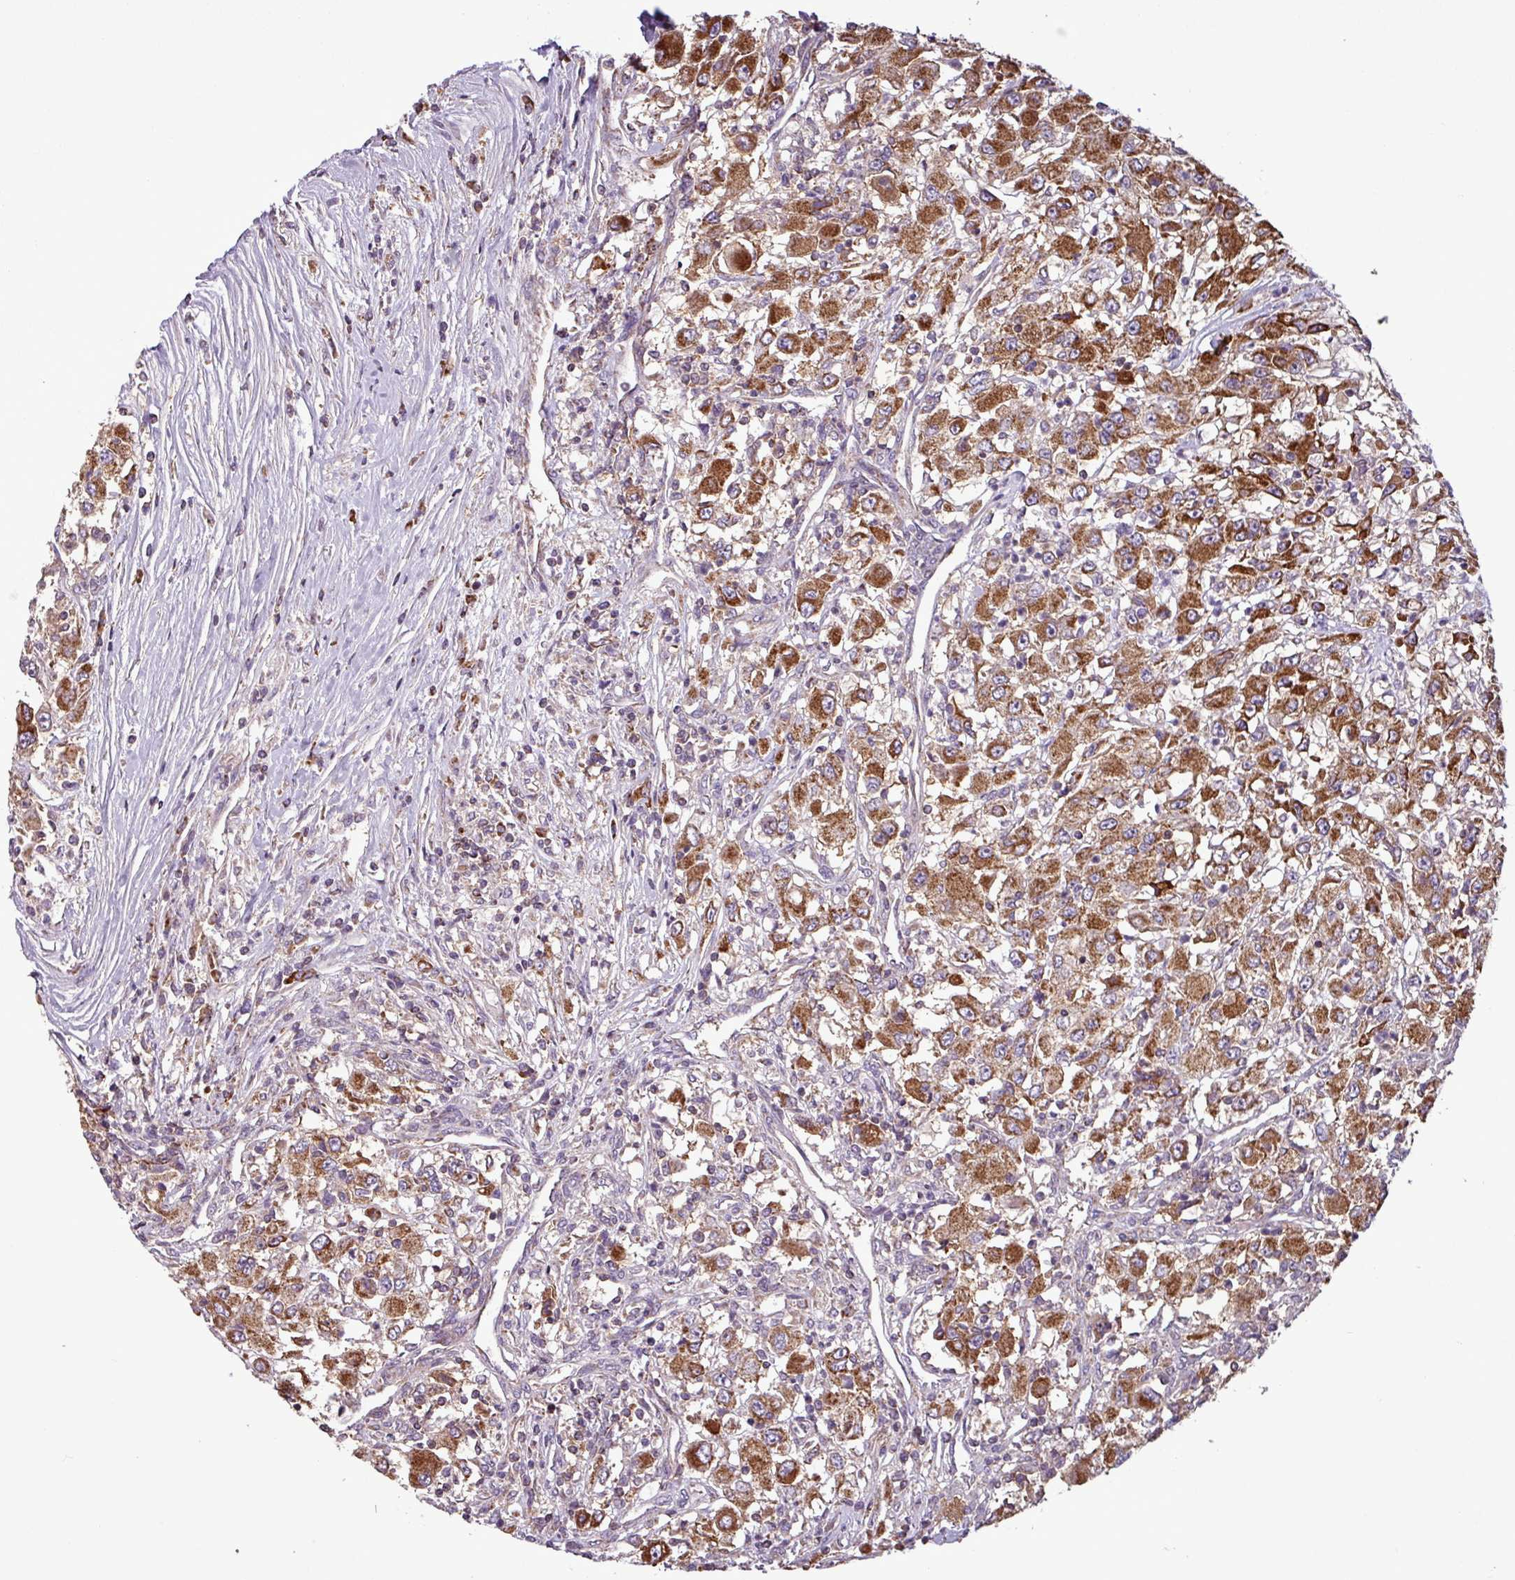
{"staining": {"intensity": "strong", "quantity": ">75%", "location": "cytoplasmic/membranous"}, "tissue": "renal cancer", "cell_type": "Tumor cells", "image_type": "cancer", "snomed": [{"axis": "morphology", "description": "Adenocarcinoma, NOS"}, {"axis": "topography", "description": "Kidney"}], "caption": "IHC photomicrograph of renal adenocarcinoma stained for a protein (brown), which reveals high levels of strong cytoplasmic/membranous expression in approximately >75% of tumor cells.", "gene": "MCTP2", "patient": {"sex": "female", "age": 67}}